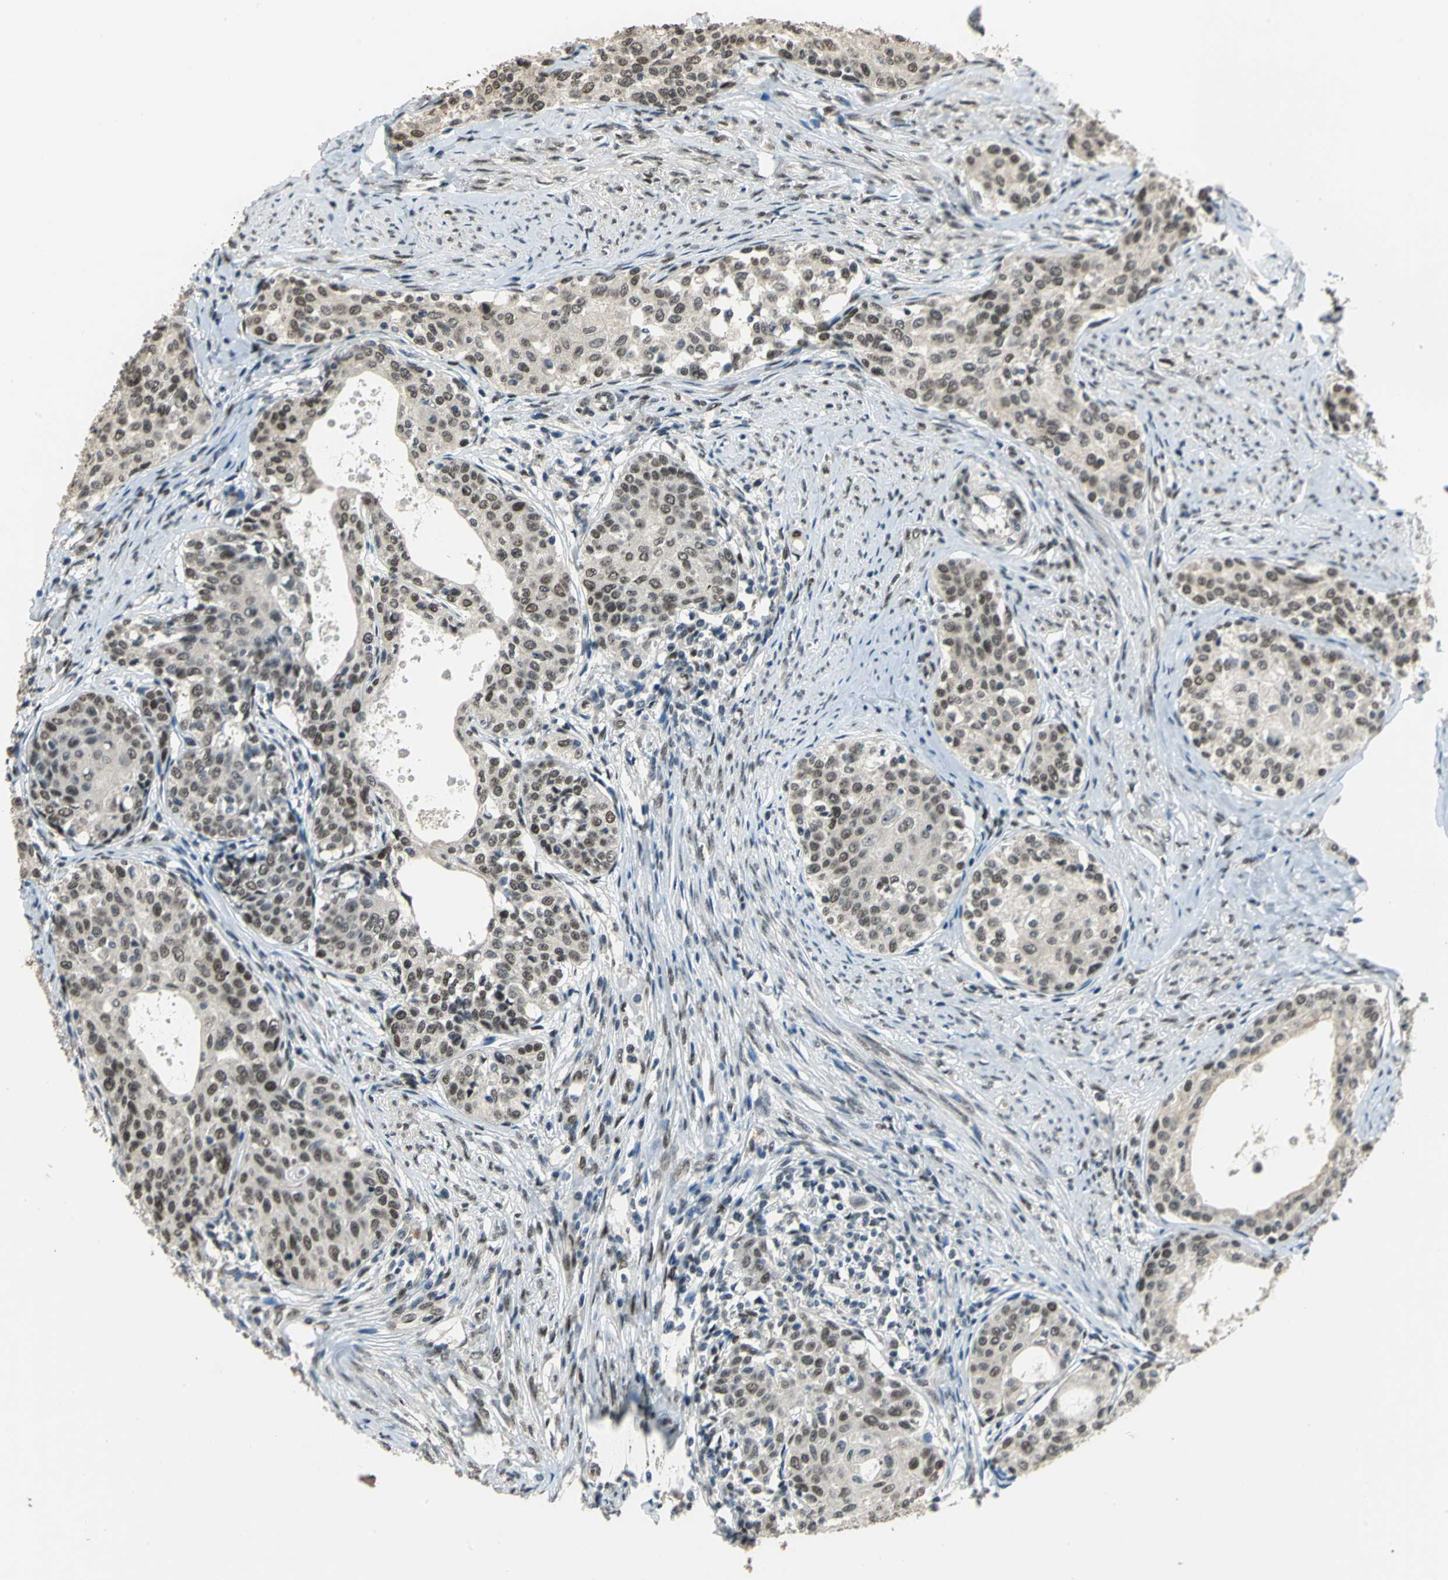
{"staining": {"intensity": "moderate", "quantity": "25%-75%", "location": "nuclear"}, "tissue": "cervical cancer", "cell_type": "Tumor cells", "image_type": "cancer", "snomed": [{"axis": "morphology", "description": "Squamous cell carcinoma, NOS"}, {"axis": "morphology", "description": "Adenocarcinoma, NOS"}, {"axis": "topography", "description": "Cervix"}], "caption": "Human cervical cancer (squamous cell carcinoma) stained for a protein (brown) displays moderate nuclear positive expression in about 25%-75% of tumor cells.", "gene": "ELF2", "patient": {"sex": "female", "age": 52}}